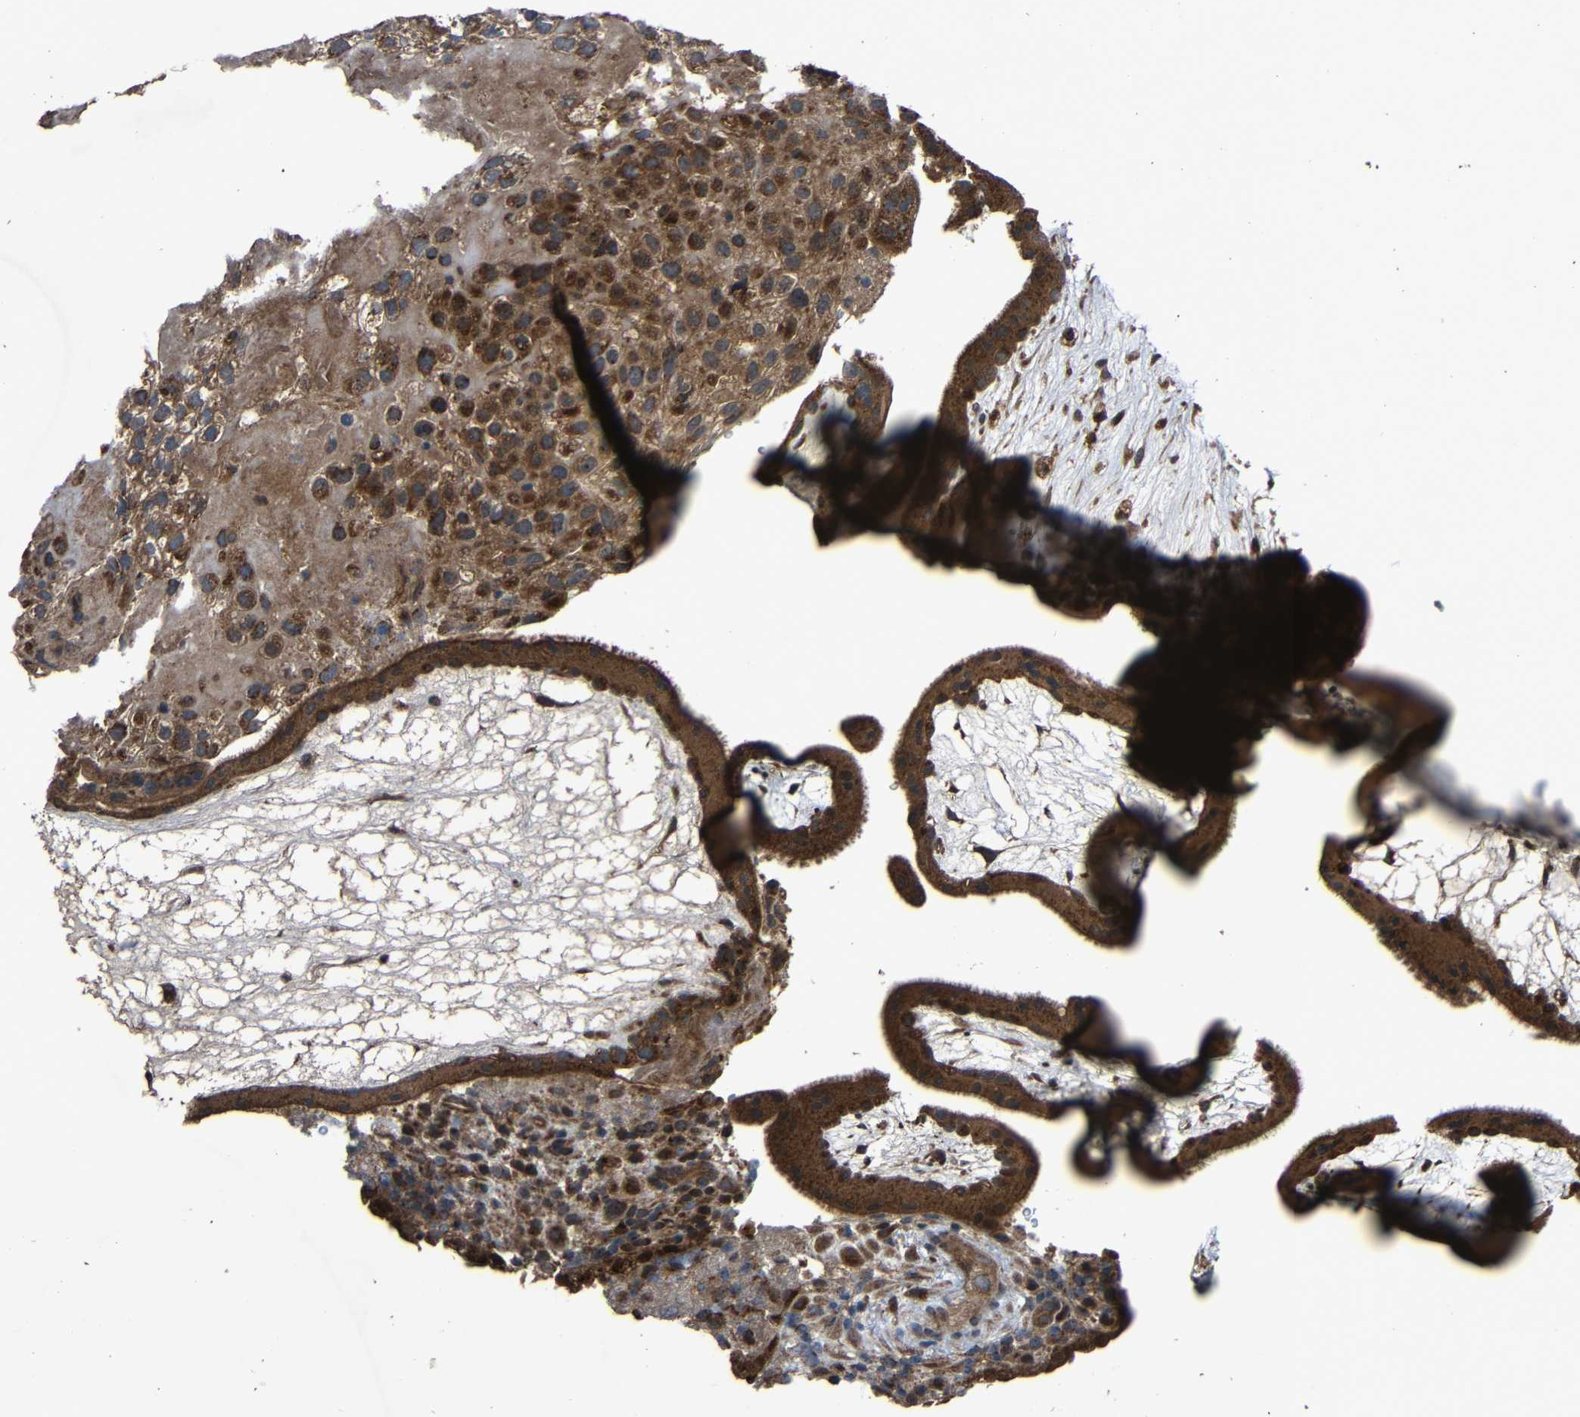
{"staining": {"intensity": "strong", "quantity": ">75%", "location": "cytoplasmic/membranous"}, "tissue": "placenta", "cell_type": "Decidual cells", "image_type": "normal", "snomed": [{"axis": "morphology", "description": "Normal tissue, NOS"}, {"axis": "topography", "description": "Placenta"}], "caption": "A brown stain shows strong cytoplasmic/membranous staining of a protein in decidual cells of normal human placenta.", "gene": "C1GALT1", "patient": {"sex": "female", "age": 19}}